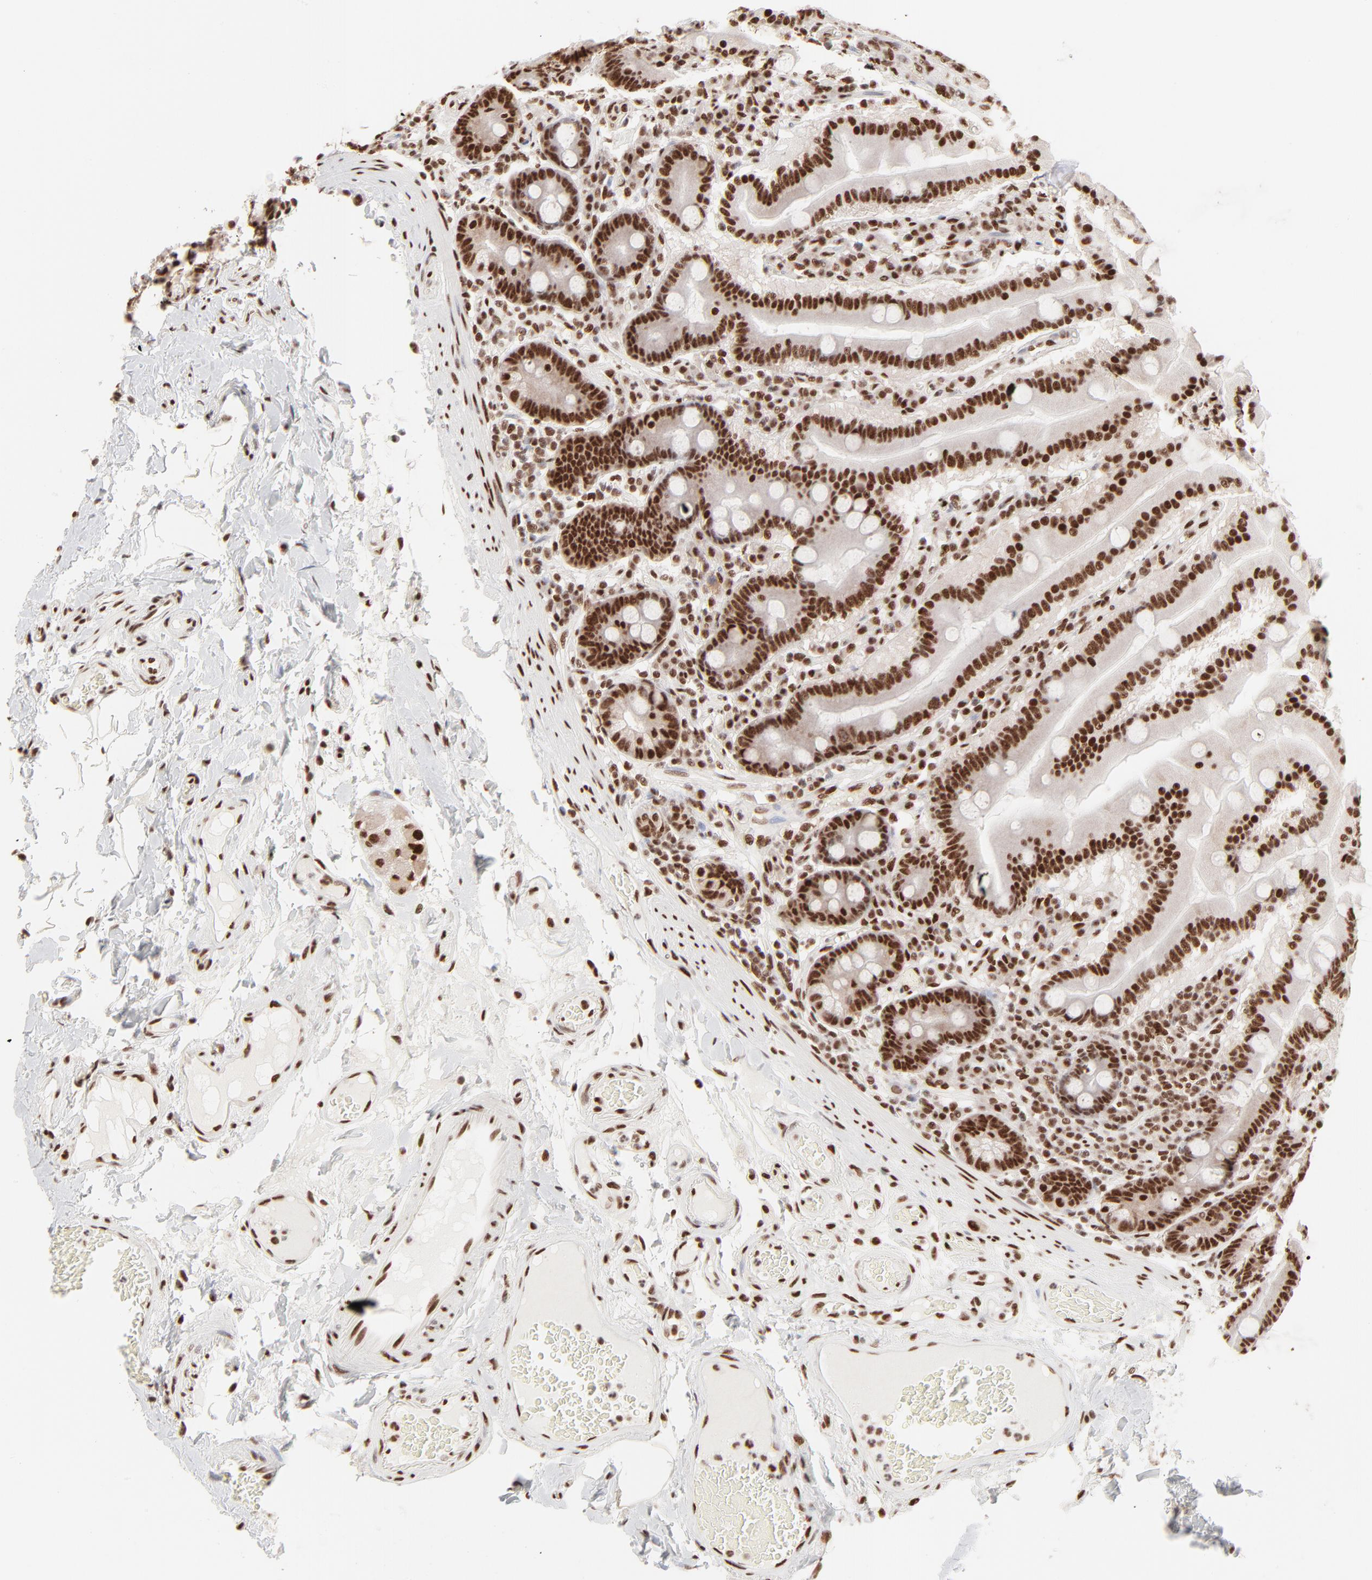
{"staining": {"intensity": "strong", "quantity": ">75%", "location": "nuclear"}, "tissue": "duodenum", "cell_type": "Glandular cells", "image_type": "normal", "snomed": [{"axis": "morphology", "description": "Normal tissue, NOS"}, {"axis": "topography", "description": "Duodenum"}], "caption": "The photomicrograph reveals staining of benign duodenum, revealing strong nuclear protein staining (brown color) within glandular cells.", "gene": "TARDBP", "patient": {"sex": "female", "age": 64}}